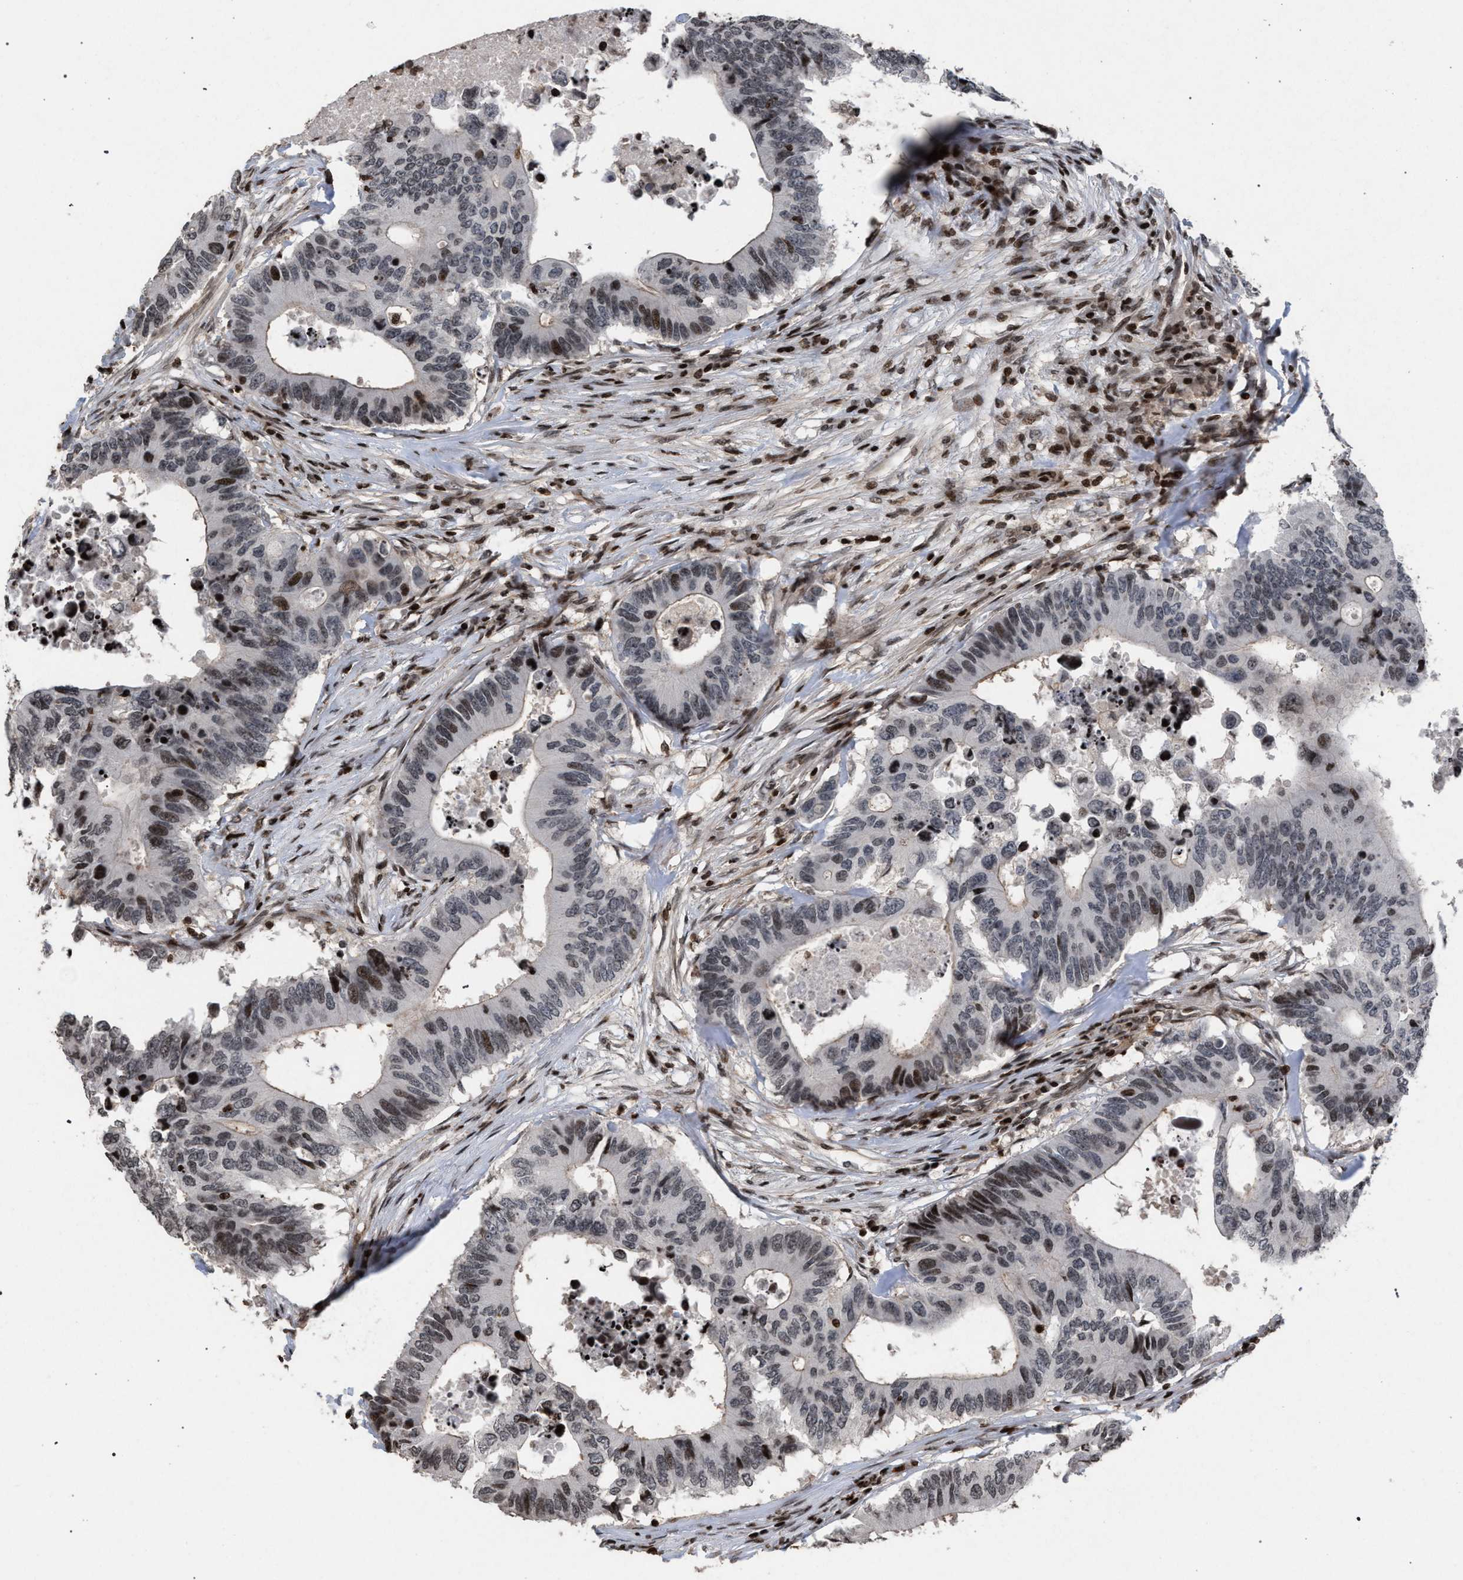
{"staining": {"intensity": "moderate", "quantity": "<25%", "location": "cytoplasmic/membranous,nuclear"}, "tissue": "colorectal cancer", "cell_type": "Tumor cells", "image_type": "cancer", "snomed": [{"axis": "morphology", "description": "Adenocarcinoma, NOS"}, {"axis": "topography", "description": "Colon"}], "caption": "IHC histopathology image of neoplastic tissue: human colorectal cancer stained using immunohistochemistry (IHC) shows low levels of moderate protein expression localized specifically in the cytoplasmic/membranous and nuclear of tumor cells, appearing as a cytoplasmic/membranous and nuclear brown color.", "gene": "FOXD3", "patient": {"sex": "male", "age": 71}}